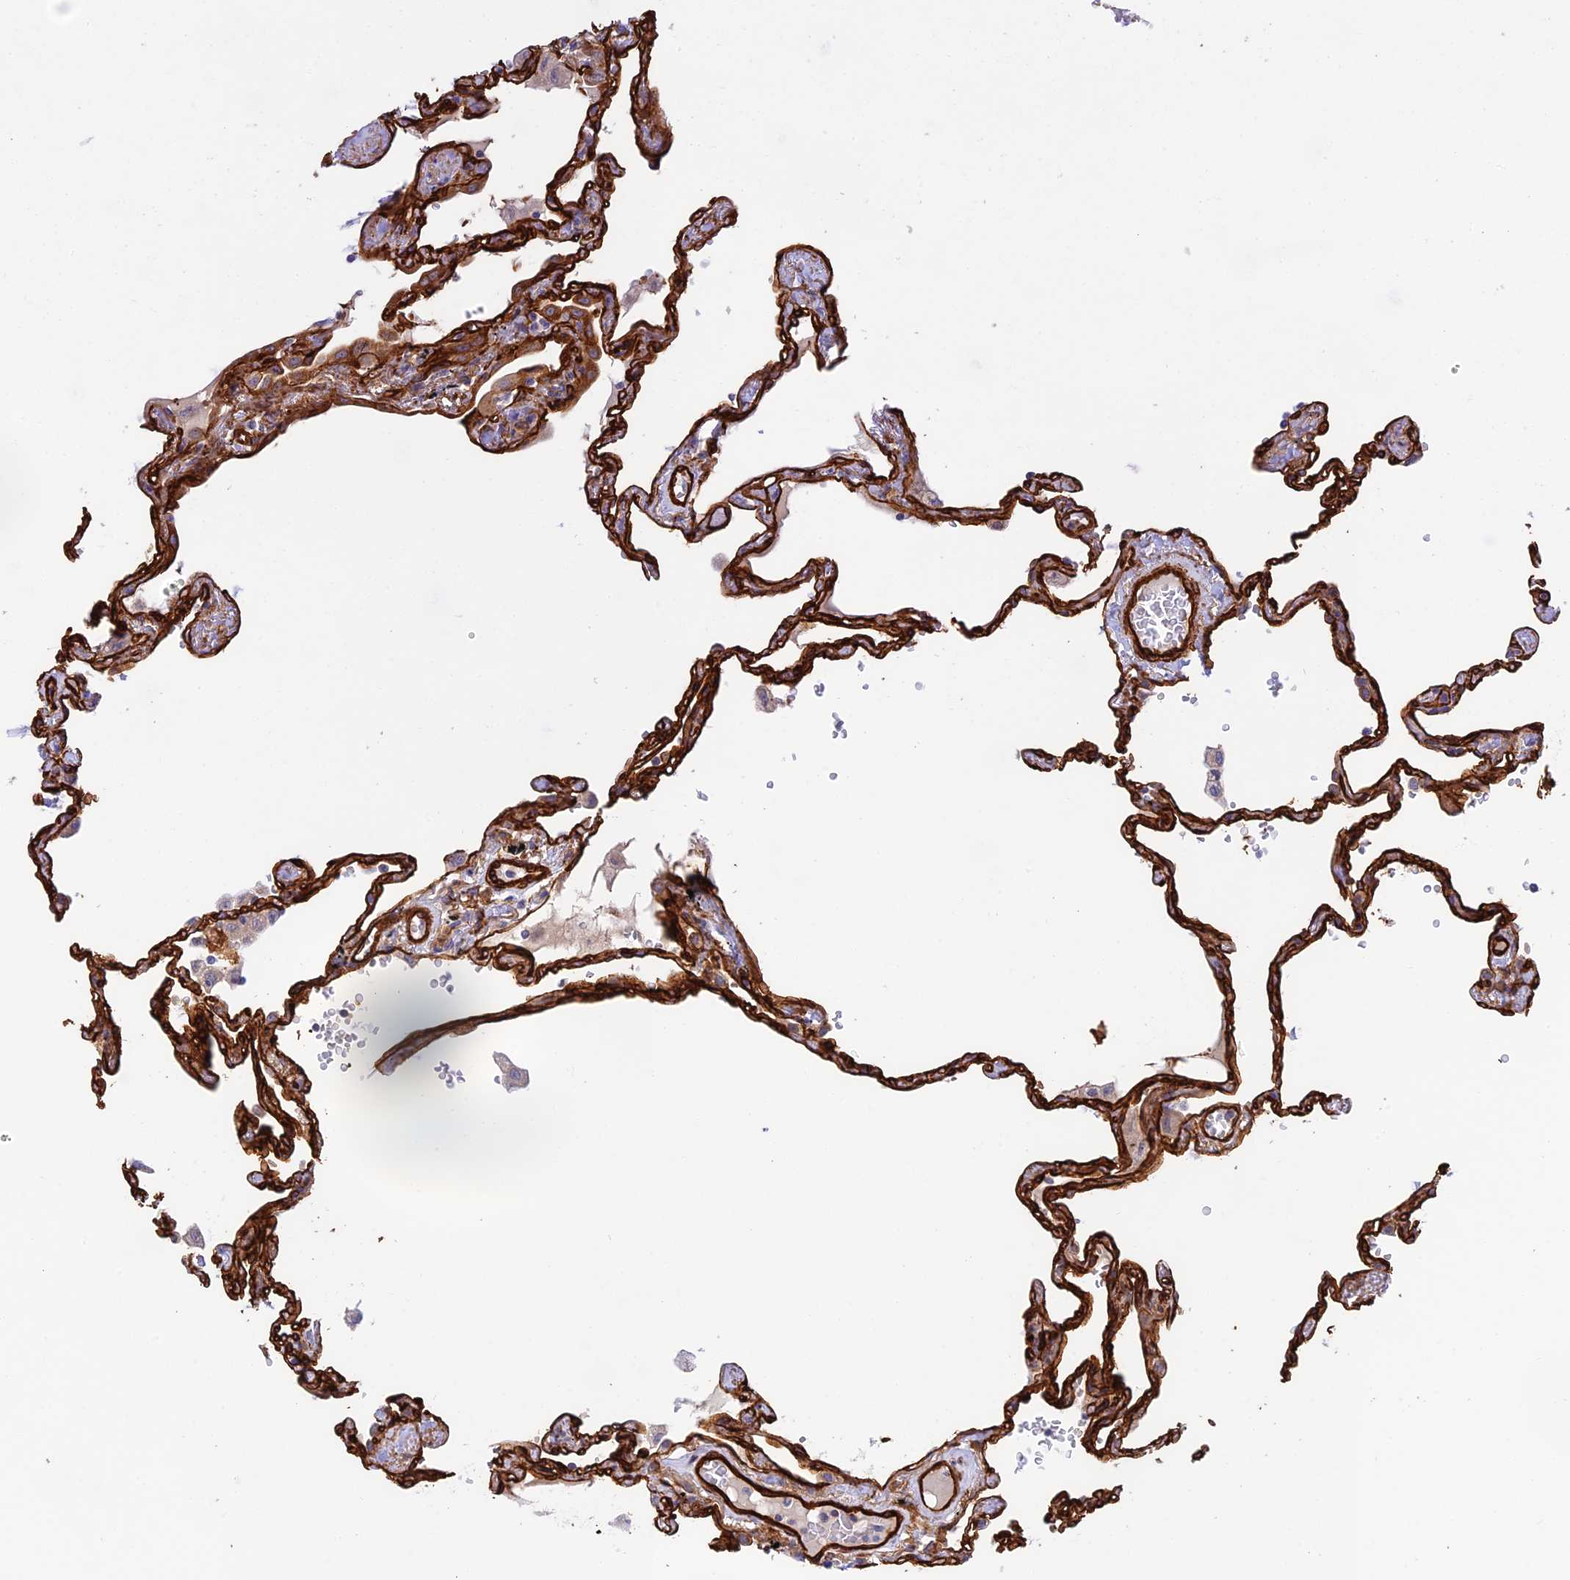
{"staining": {"intensity": "moderate", "quantity": "25%-75%", "location": "cytoplasmic/membranous"}, "tissue": "lung", "cell_type": "Alveolar cells", "image_type": "normal", "snomed": [{"axis": "morphology", "description": "Normal tissue, NOS"}, {"axis": "topography", "description": "Lung"}], "caption": "IHC photomicrograph of benign lung stained for a protein (brown), which shows medium levels of moderate cytoplasmic/membranous staining in approximately 25%-75% of alveolar cells.", "gene": "MYO9A", "patient": {"sex": "female", "age": 67}}